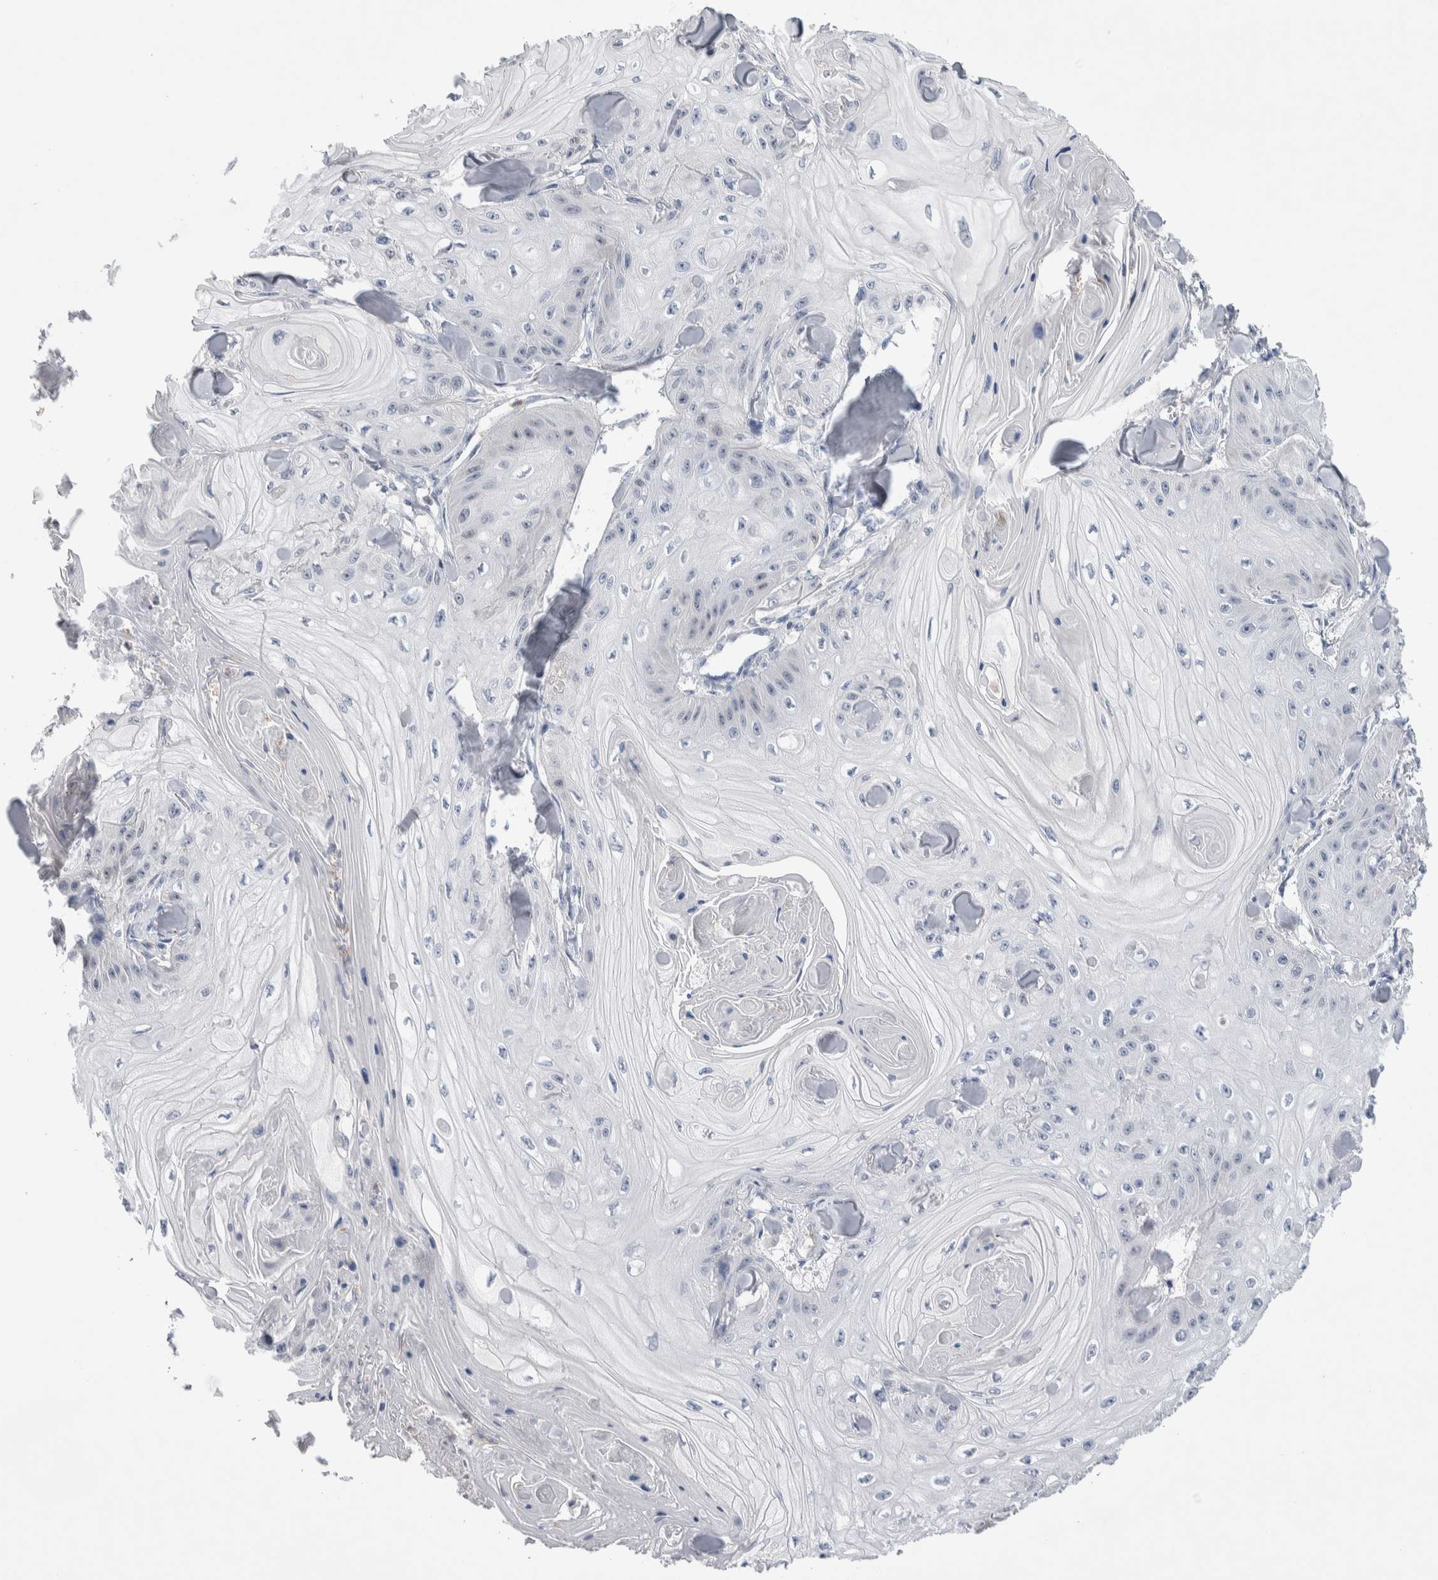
{"staining": {"intensity": "negative", "quantity": "none", "location": "none"}, "tissue": "skin cancer", "cell_type": "Tumor cells", "image_type": "cancer", "snomed": [{"axis": "morphology", "description": "Squamous cell carcinoma, NOS"}, {"axis": "topography", "description": "Skin"}], "caption": "Immunohistochemistry histopathology image of human skin cancer stained for a protein (brown), which exhibits no positivity in tumor cells.", "gene": "LURAP1L", "patient": {"sex": "male", "age": 74}}